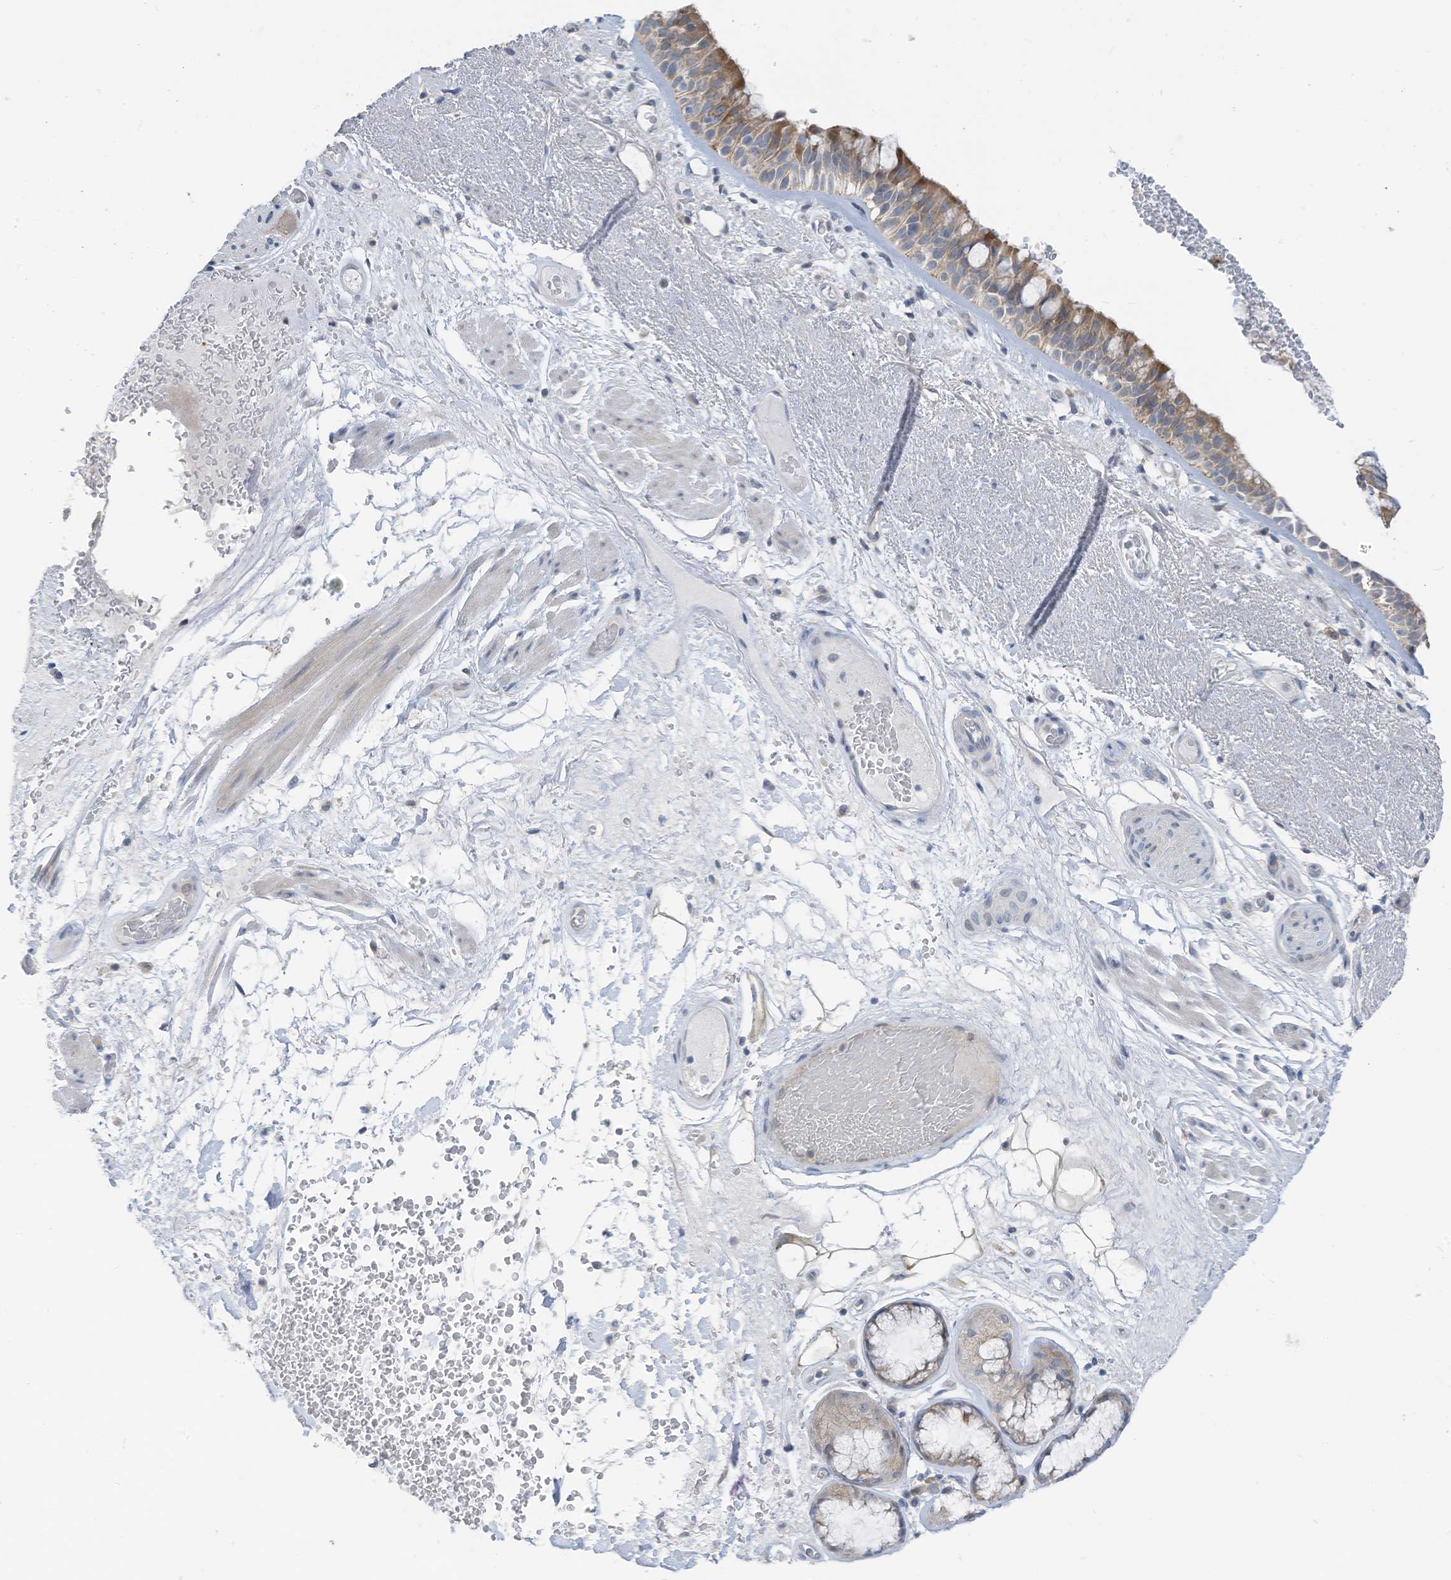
{"staining": {"intensity": "moderate", "quantity": ">75%", "location": "cytoplasmic/membranous"}, "tissue": "bronchus", "cell_type": "Respiratory epithelial cells", "image_type": "normal", "snomed": [{"axis": "morphology", "description": "Normal tissue, NOS"}, {"axis": "morphology", "description": "Squamous cell carcinoma, NOS"}, {"axis": "topography", "description": "Lymph node"}, {"axis": "topography", "description": "Bronchus"}, {"axis": "topography", "description": "Lung"}], "caption": "A medium amount of moderate cytoplasmic/membranous expression is identified in about >75% of respiratory epithelial cells in normal bronchus.", "gene": "LDAH", "patient": {"sex": "male", "age": 66}}